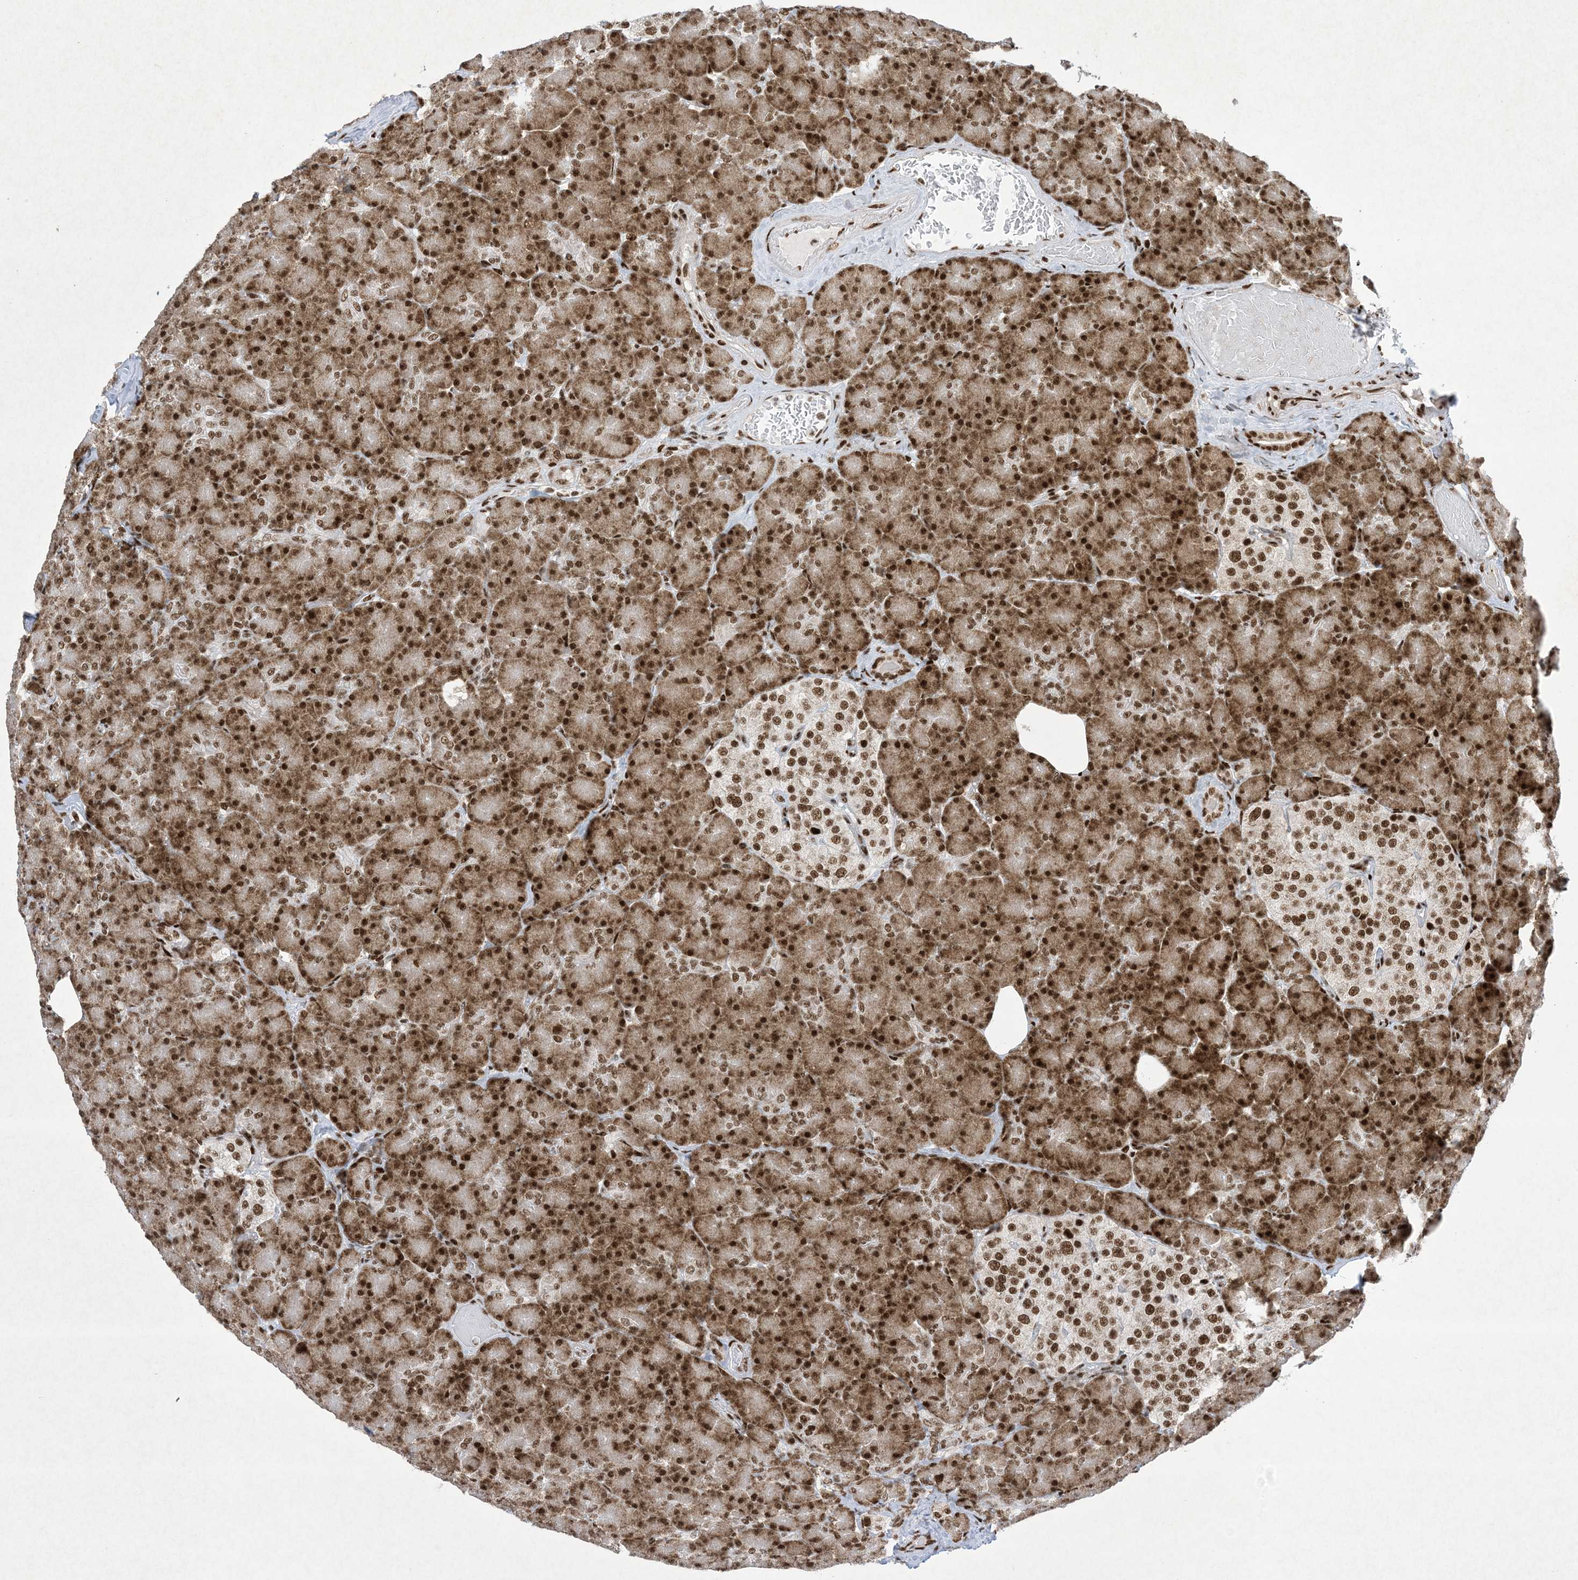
{"staining": {"intensity": "strong", "quantity": ">75%", "location": "cytoplasmic/membranous,nuclear"}, "tissue": "pancreas", "cell_type": "Exocrine glandular cells", "image_type": "normal", "snomed": [{"axis": "morphology", "description": "Normal tissue, NOS"}, {"axis": "topography", "description": "Pancreas"}], "caption": "Exocrine glandular cells exhibit high levels of strong cytoplasmic/membranous,nuclear positivity in approximately >75% of cells in normal pancreas.", "gene": "PKNOX2", "patient": {"sex": "female", "age": 43}}